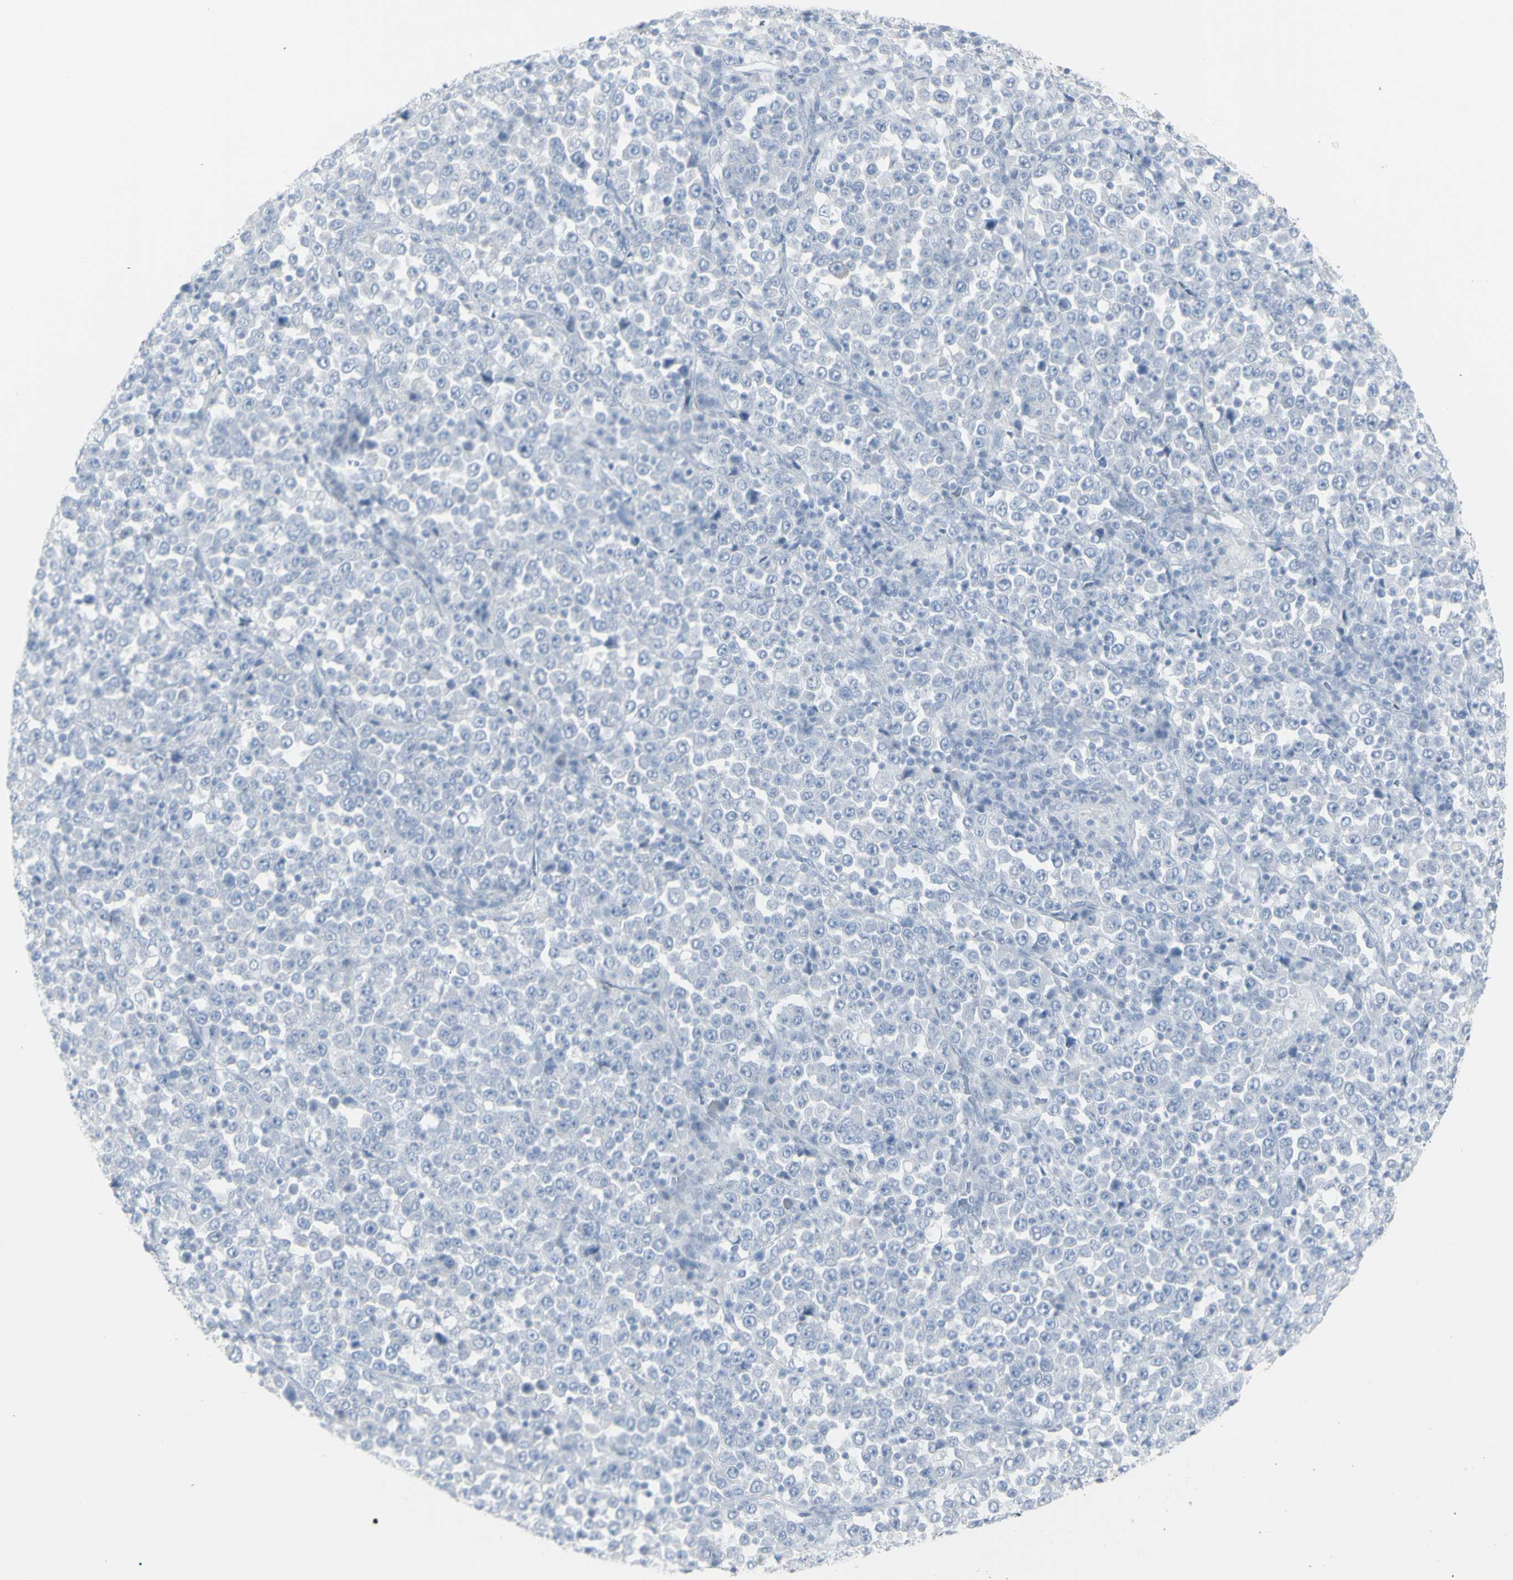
{"staining": {"intensity": "negative", "quantity": "none", "location": "none"}, "tissue": "stomach cancer", "cell_type": "Tumor cells", "image_type": "cancer", "snomed": [{"axis": "morphology", "description": "Normal tissue, NOS"}, {"axis": "morphology", "description": "Adenocarcinoma, NOS"}, {"axis": "topography", "description": "Stomach, upper"}, {"axis": "topography", "description": "Stomach"}], "caption": "A histopathology image of human stomach cancer (adenocarcinoma) is negative for staining in tumor cells.", "gene": "ENSG00000198211", "patient": {"sex": "male", "age": 59}}